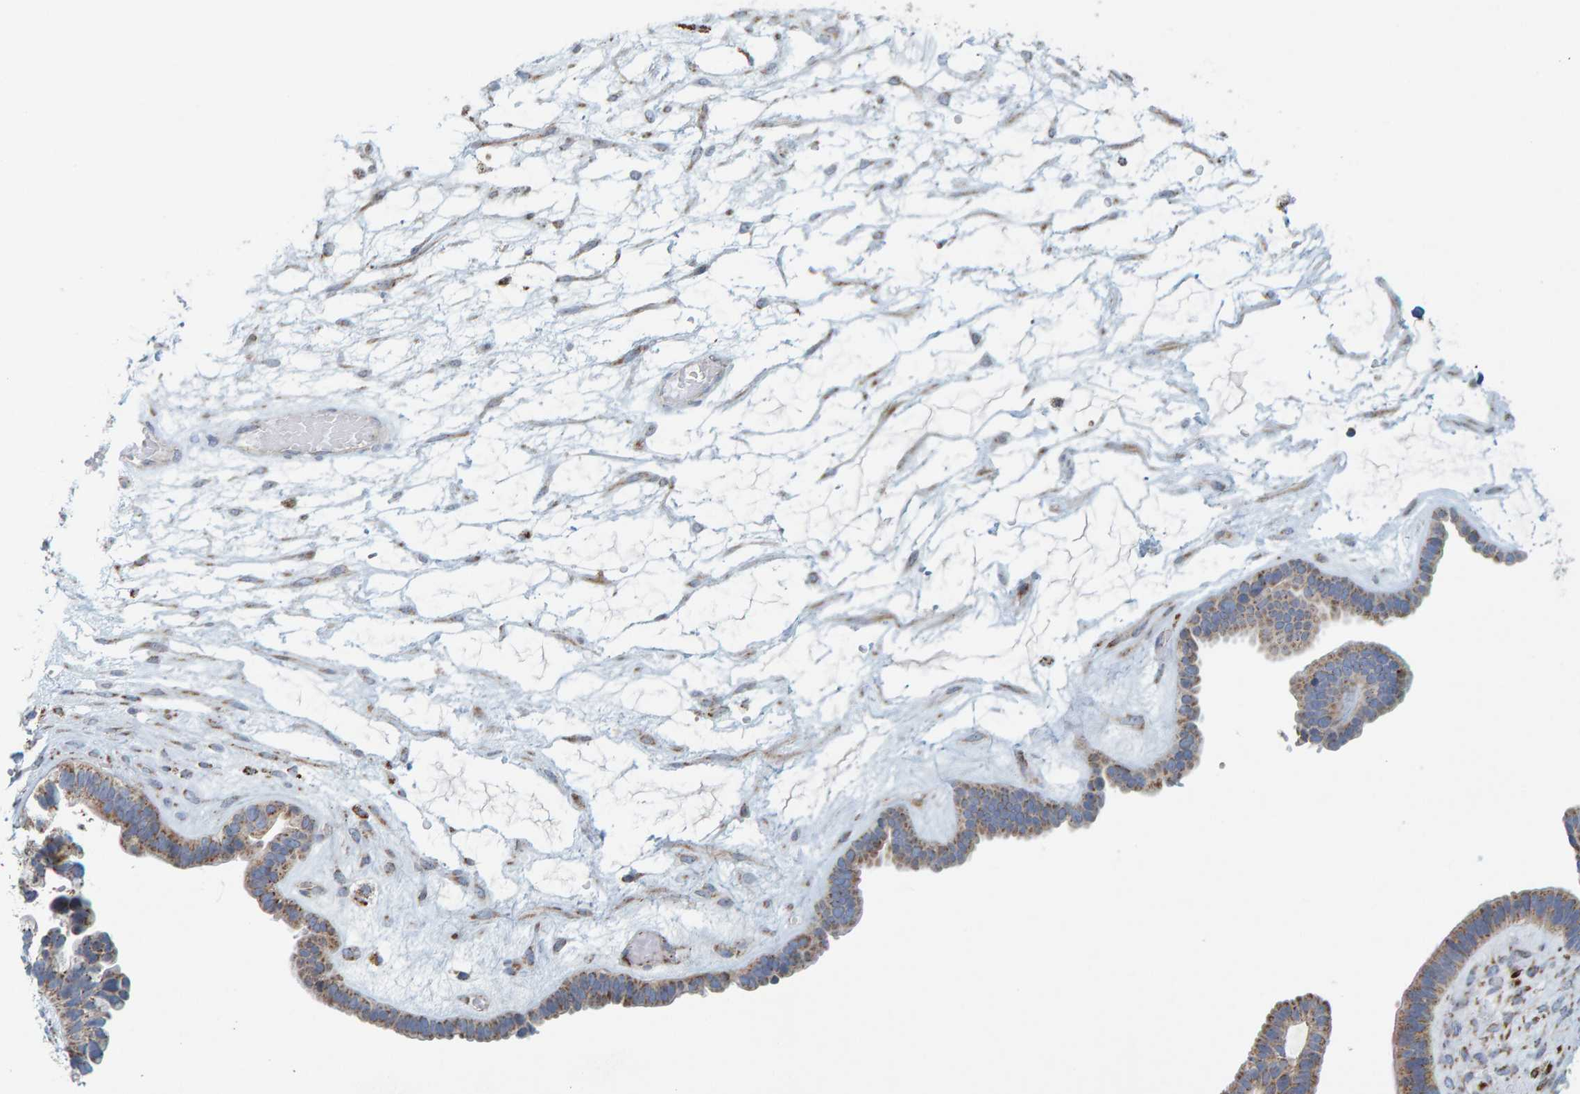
{"staining": {"intensity": "moderate", "quantity": ">75%", "location": "cytoplasmic/membranous"}, "tissue": "ovarian cancer", "cell_type": "Tumor cells", "image_type": "cancer", "snomed": [{"axis": "morphology", "description": "Cystadenocarcinoma, serous, NOS"}, {"axis": "topography", "description": "Ovary"}], "caption": "A brown stain shows moderate cytoplasmic/membranous expression of a protein in human ovarian cancer (serous cystadenocarcinoma) tumor cells.", "gene": "B9D1", "patient": {"sex": "female", "age": 56}}